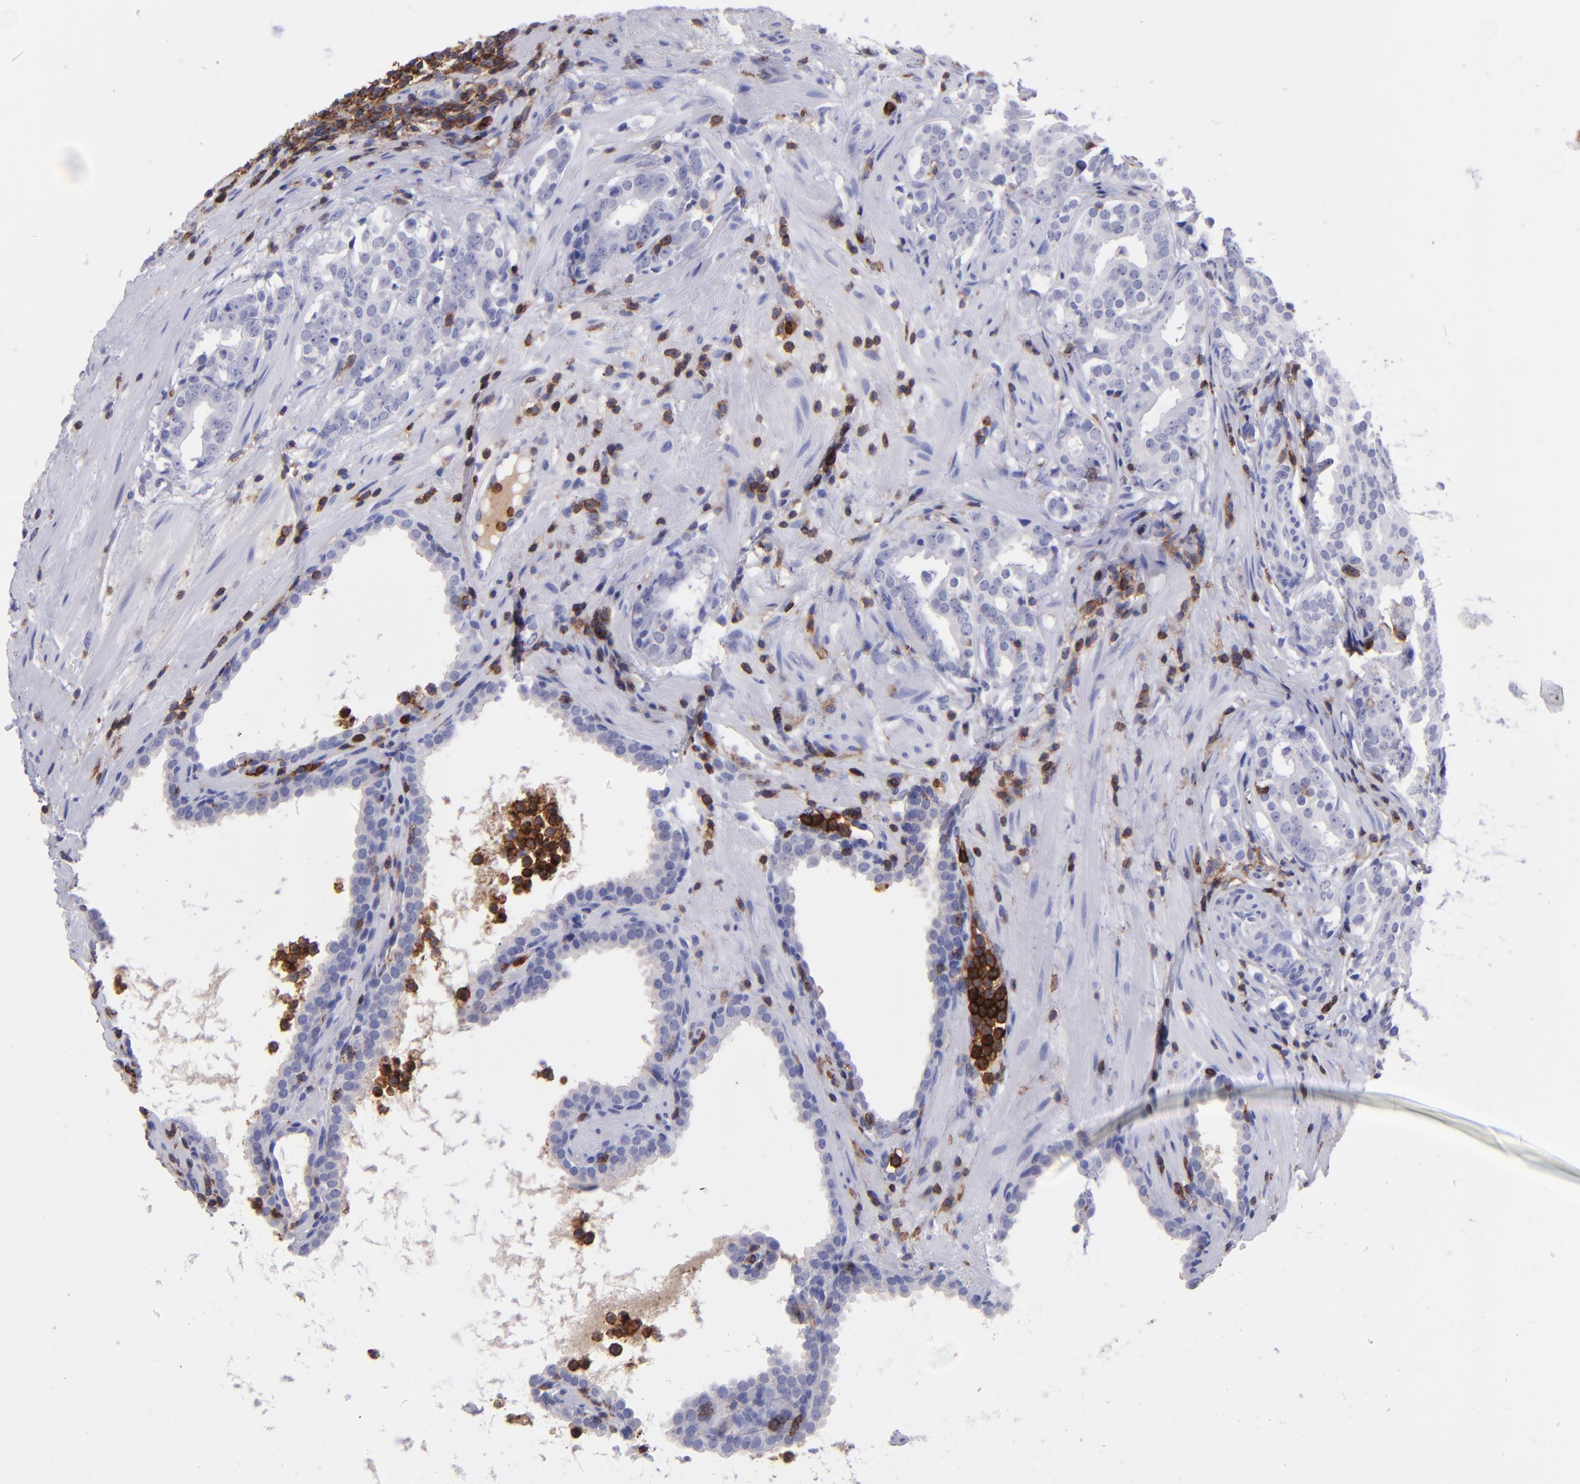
{"staining": {"intensity": "negative", "quantity": "none", "location": "none"}, "tissue": "prostate cancer", "cell_type": "Tumor cells", "image_type": "cancer", "snomed": [{"axis": "morphology", "description": "Adenocarcinoma, Low grade"}, {"axis": "topography", "description": "Prostate"}], "caption": "IHC of human low-grade adenocarcinoma (prostate) shows no expression in tumor cells.", "gene": "ICAM3", "patient": {"sex": "male", "age": 59}}